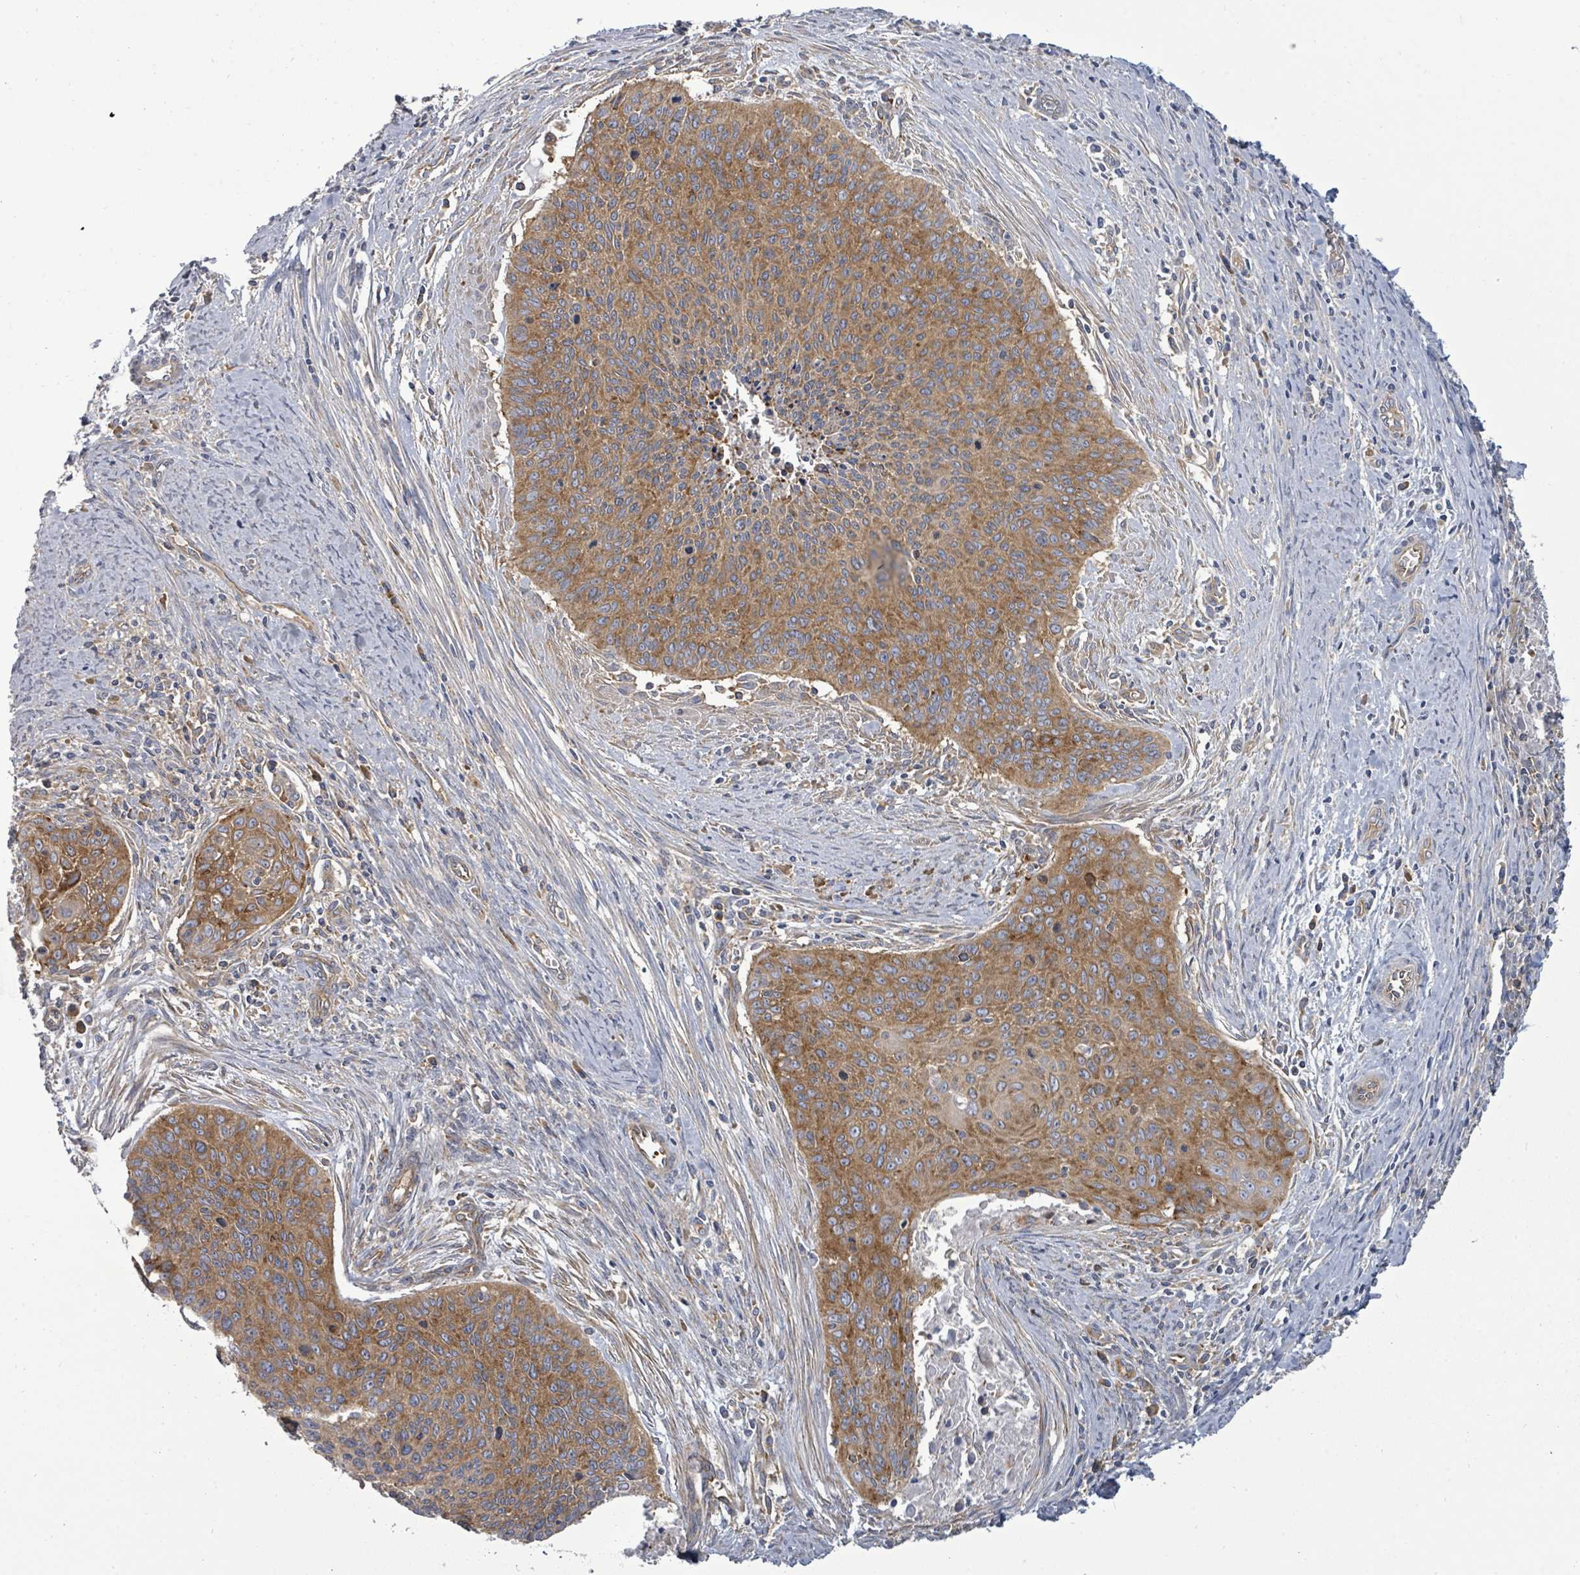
{"staining": {"intensity": "moderate", "quantity": ">75%", "location": "cytoplasmic/membranous"}, "tissue": "cervical cancer", "cell_type": "Tumor cells", "image_type": "cancer", "snomed": [{"axis": "morphology", "description": "Squamous cell carcinoma, NOS"}, {"axis": "topography", "description": "Cervix"}], "caption": "Immunohistochemical staining of human cervical cancer (squamous cell carcinoma) reveals medium levels of moderate cytoplasmic/membranous protein expression in about >75% of tumor cells.", "gene": "EIF3C", "patient": {"sex": "female", "age": 55}}